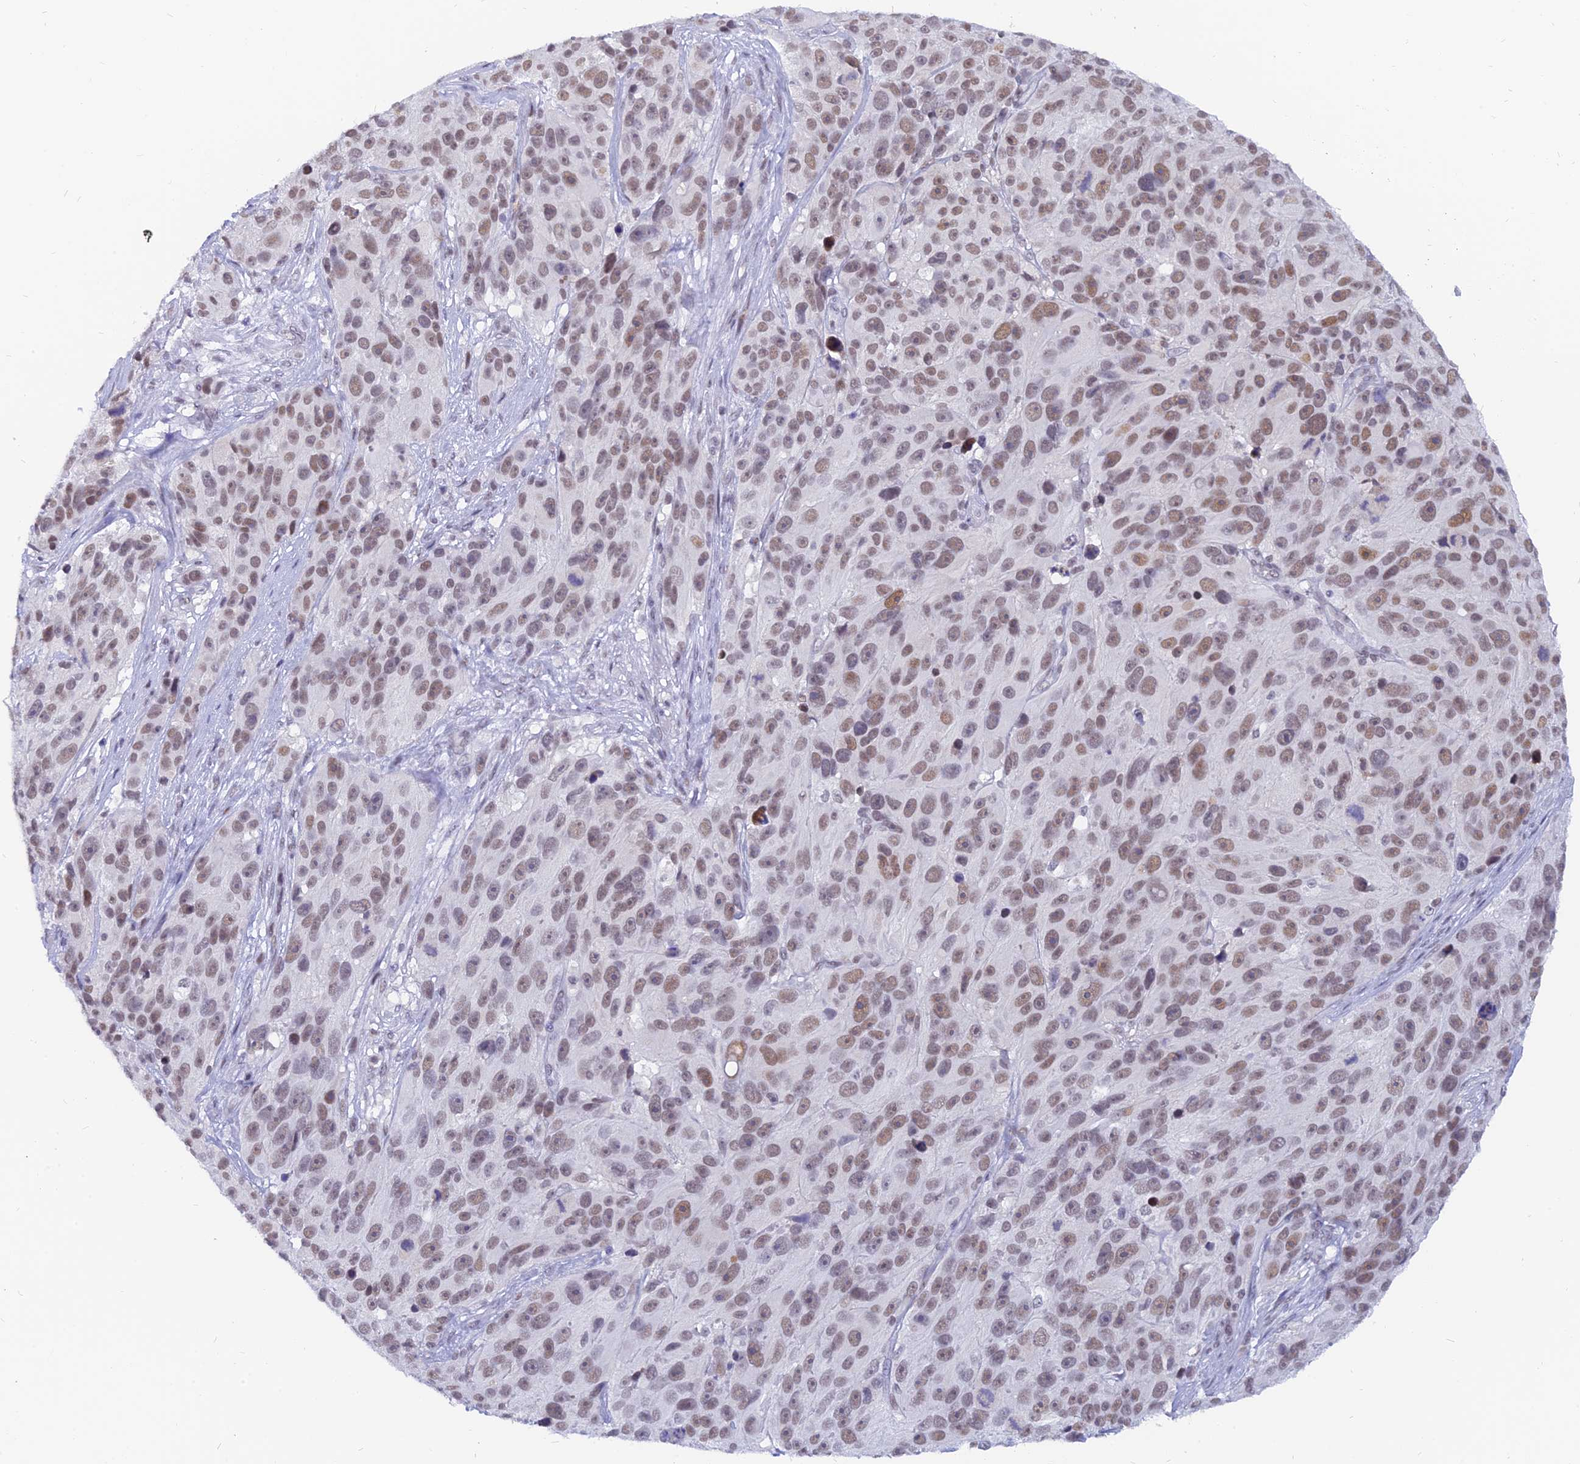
{"staining": {"intensity": "moderate", "quantity": "25%-75%", "location": "nuclear"}, "tissue": "melanoma", "cell_type": "Tumor cells", "image_type": "cancer", "snomed": [{"axis": "morphology", "description": "Malignant melanoma, NOS"}, {"axis": "topography", "description": "Skin"}], "caption": "Malignant melanoma tissue reveals moderate nuclear staining in about 25%-75% of tumor cells", "gene": "DPY30", "patient": {"sex": "male", "age": 84}}